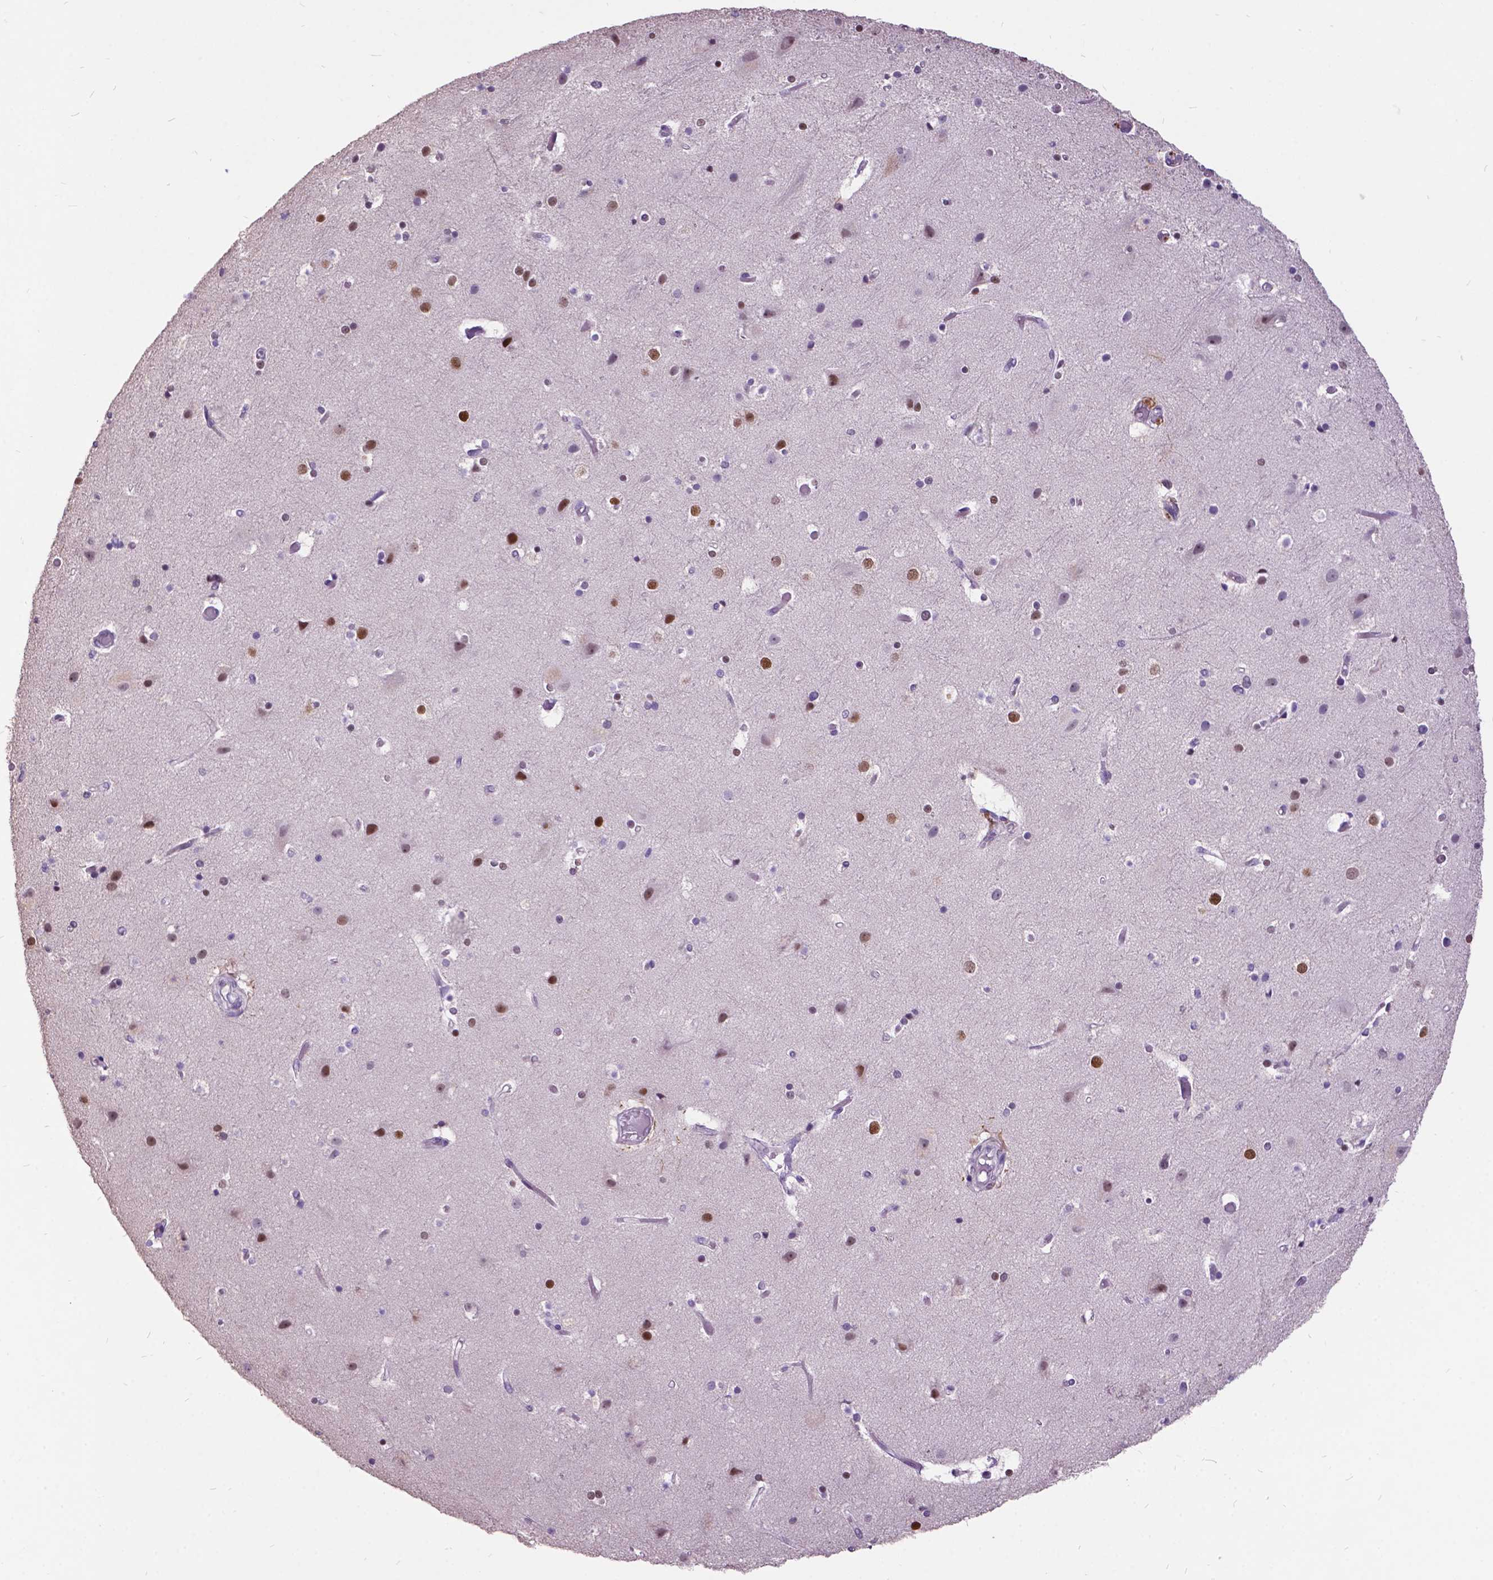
{"staining": {"intensity": "negative", "quantity": "none", "location": "none"}, "tissue": "cerebral cortex", "cell_type": "Endothelial cells", "image_type": "normal", "snomed": [{"axis": "morphology", "description": "Normal tissue, NOS"}, {"axis": "topography", "description": "Cerebral cortex"}], "caption": "This is an immunohistochemistry (IHC) histopathology image of normal human cerebral cortex. There is no positivity in endothelial cells.", "gene": "DPF3", "patient": {"sex": "female", "age": 52}}